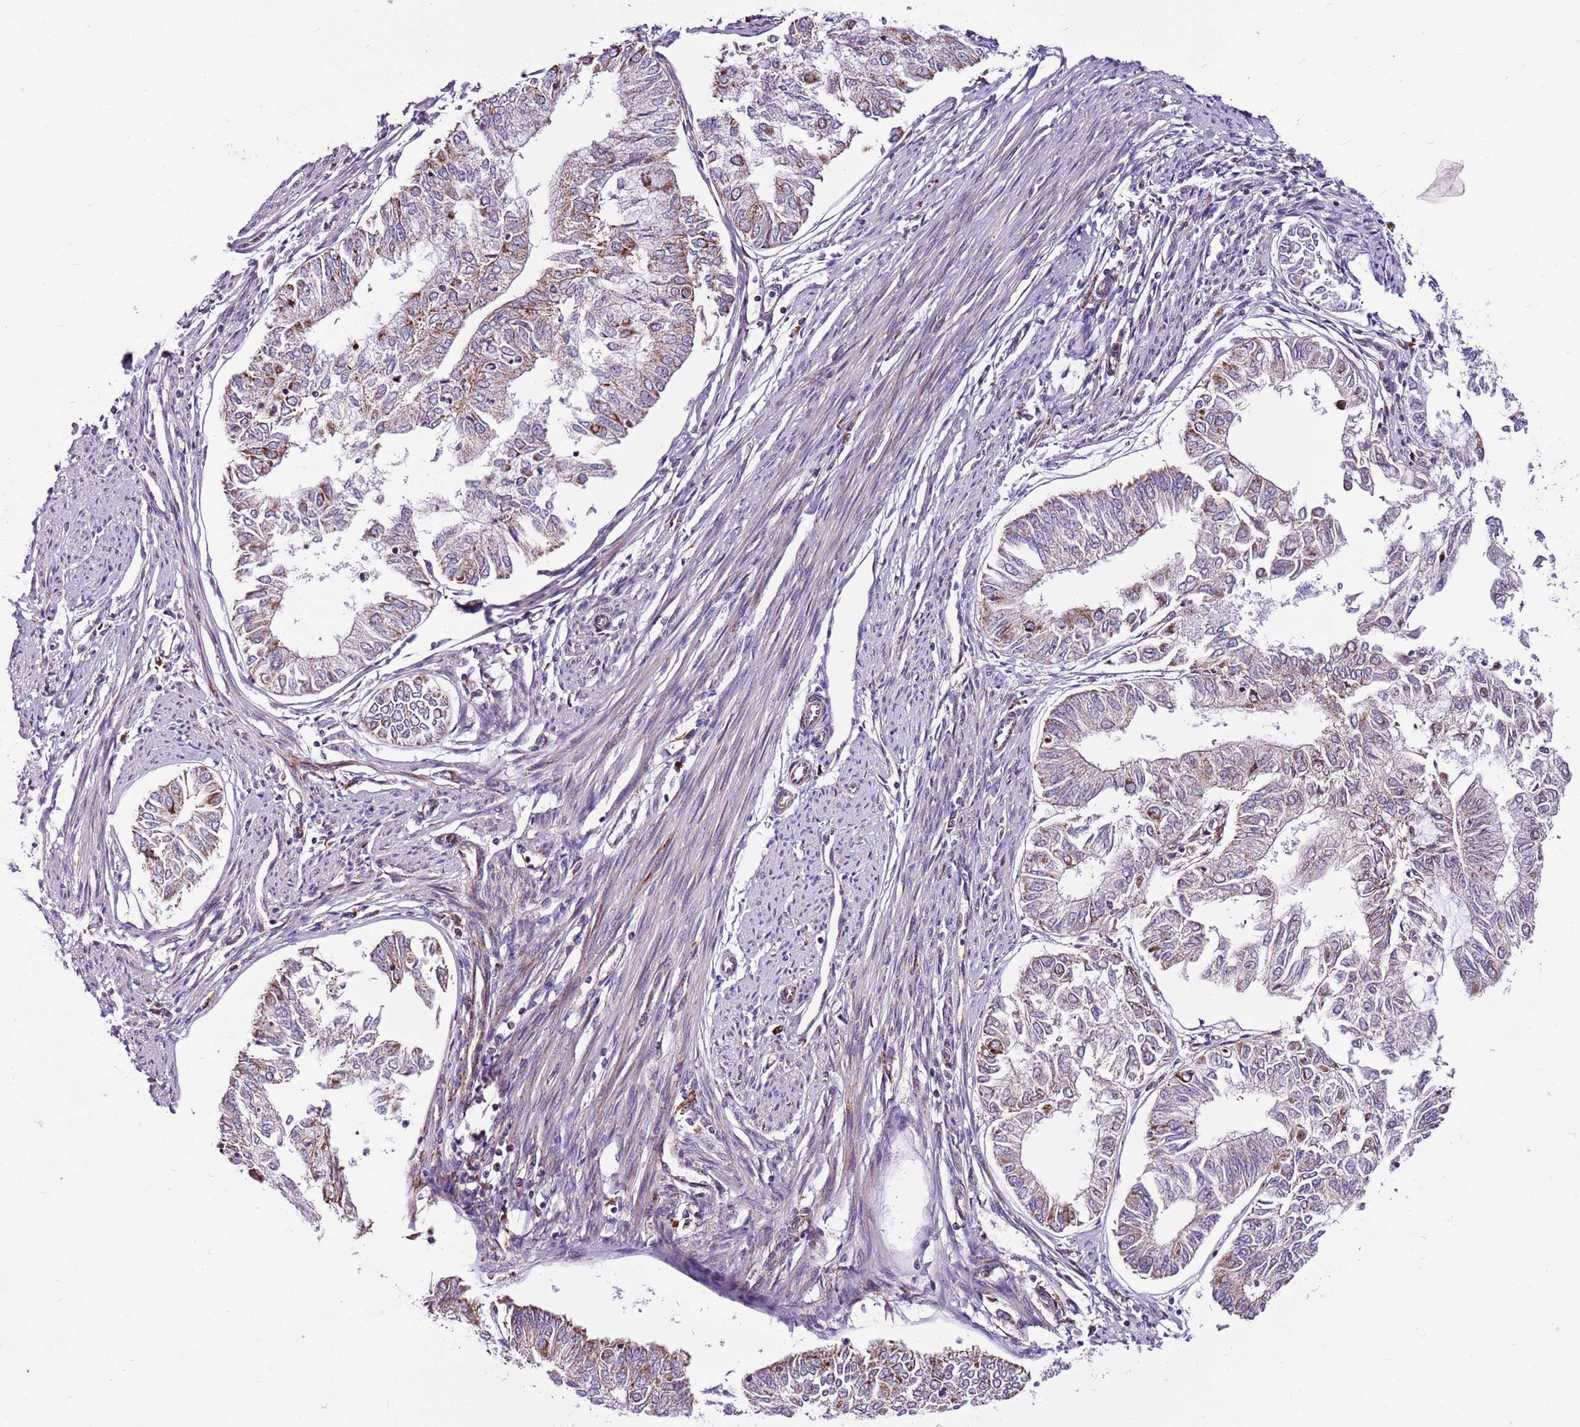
{"staining": {"intensity": "moderate", "quantity": "25%-75%", "location": "cytoplasmic/membranous"}, "tissue": "endometrial cancer", "cell_type": "Tumor cells", "image_type": "cancer", "snomed": [{"axis": "morphology", "description": "Adenocarcinoma, NOS"}, {"axis": "topography", "description": "Endometrium"}], "caption": "Endometrial cancer stained with a brown dye reveals moderate cytoplasmic/membranous positive positivity in approximately 25%-75% of tumor cells.", "gene": "HECTD4", "patient": {"sex": "female", "age": 68}}